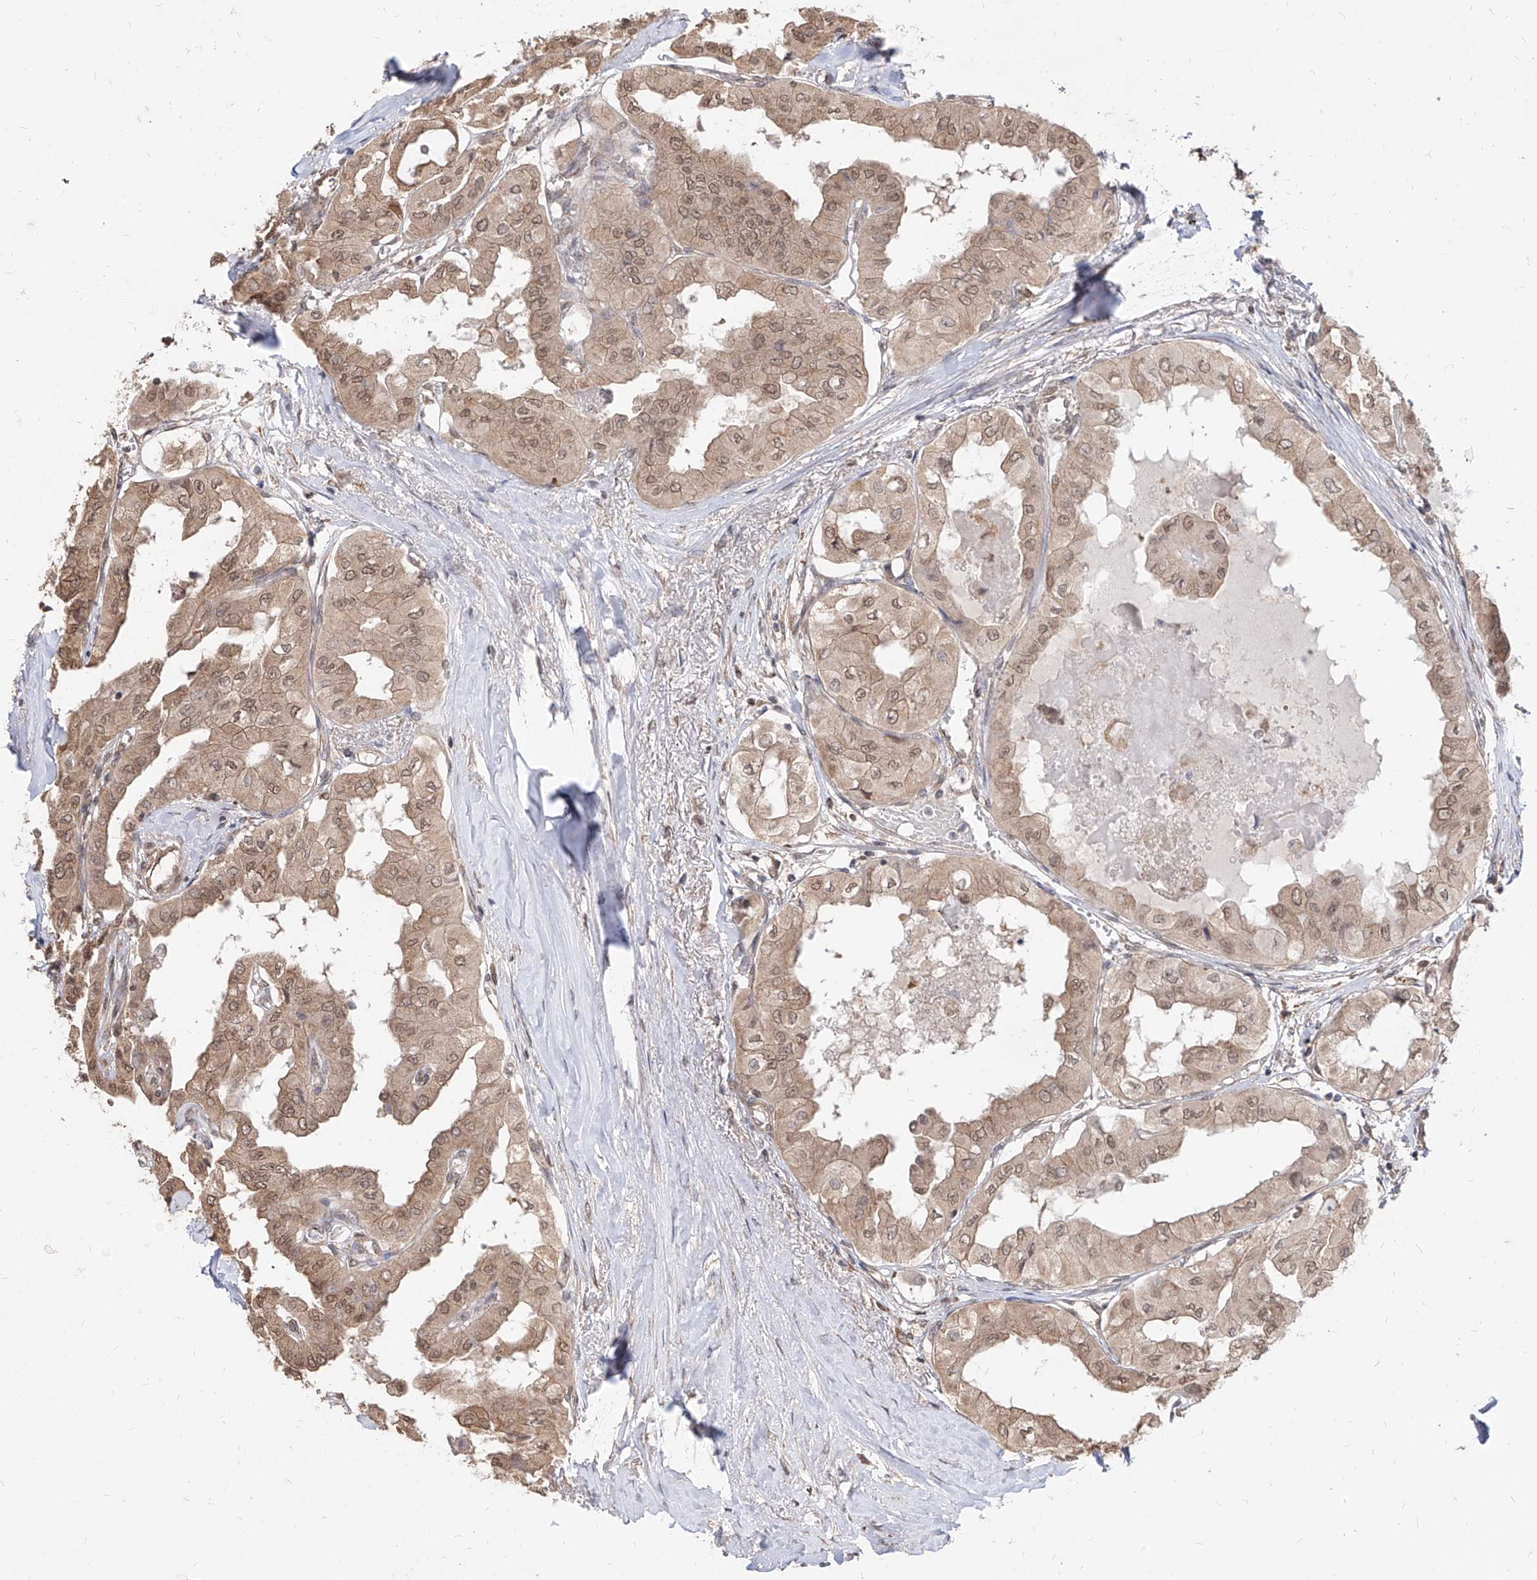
{"staining": {"intensity": "moderate", "quantity": ">75%", "location": "cytoplasmic/membranous,nuclear"}, "tissue": "thyroid cancer", "cell_type": "Tumor cells", "image_type": "cancer", "snomed": [{"axis": "morphology", "description": "Papillary adenocarcinoma, NOS"}, {"axis": "topography", "description": "Thyroid gland"}], "caption": "Moderate cytoplasmic/membranous and nuclear expression for a protein is present in approximately >75% of tumor cells of thyroid cancer using IHC.", "gene": "C8orf82", "patient": {"sex": "female", "age": 59}}